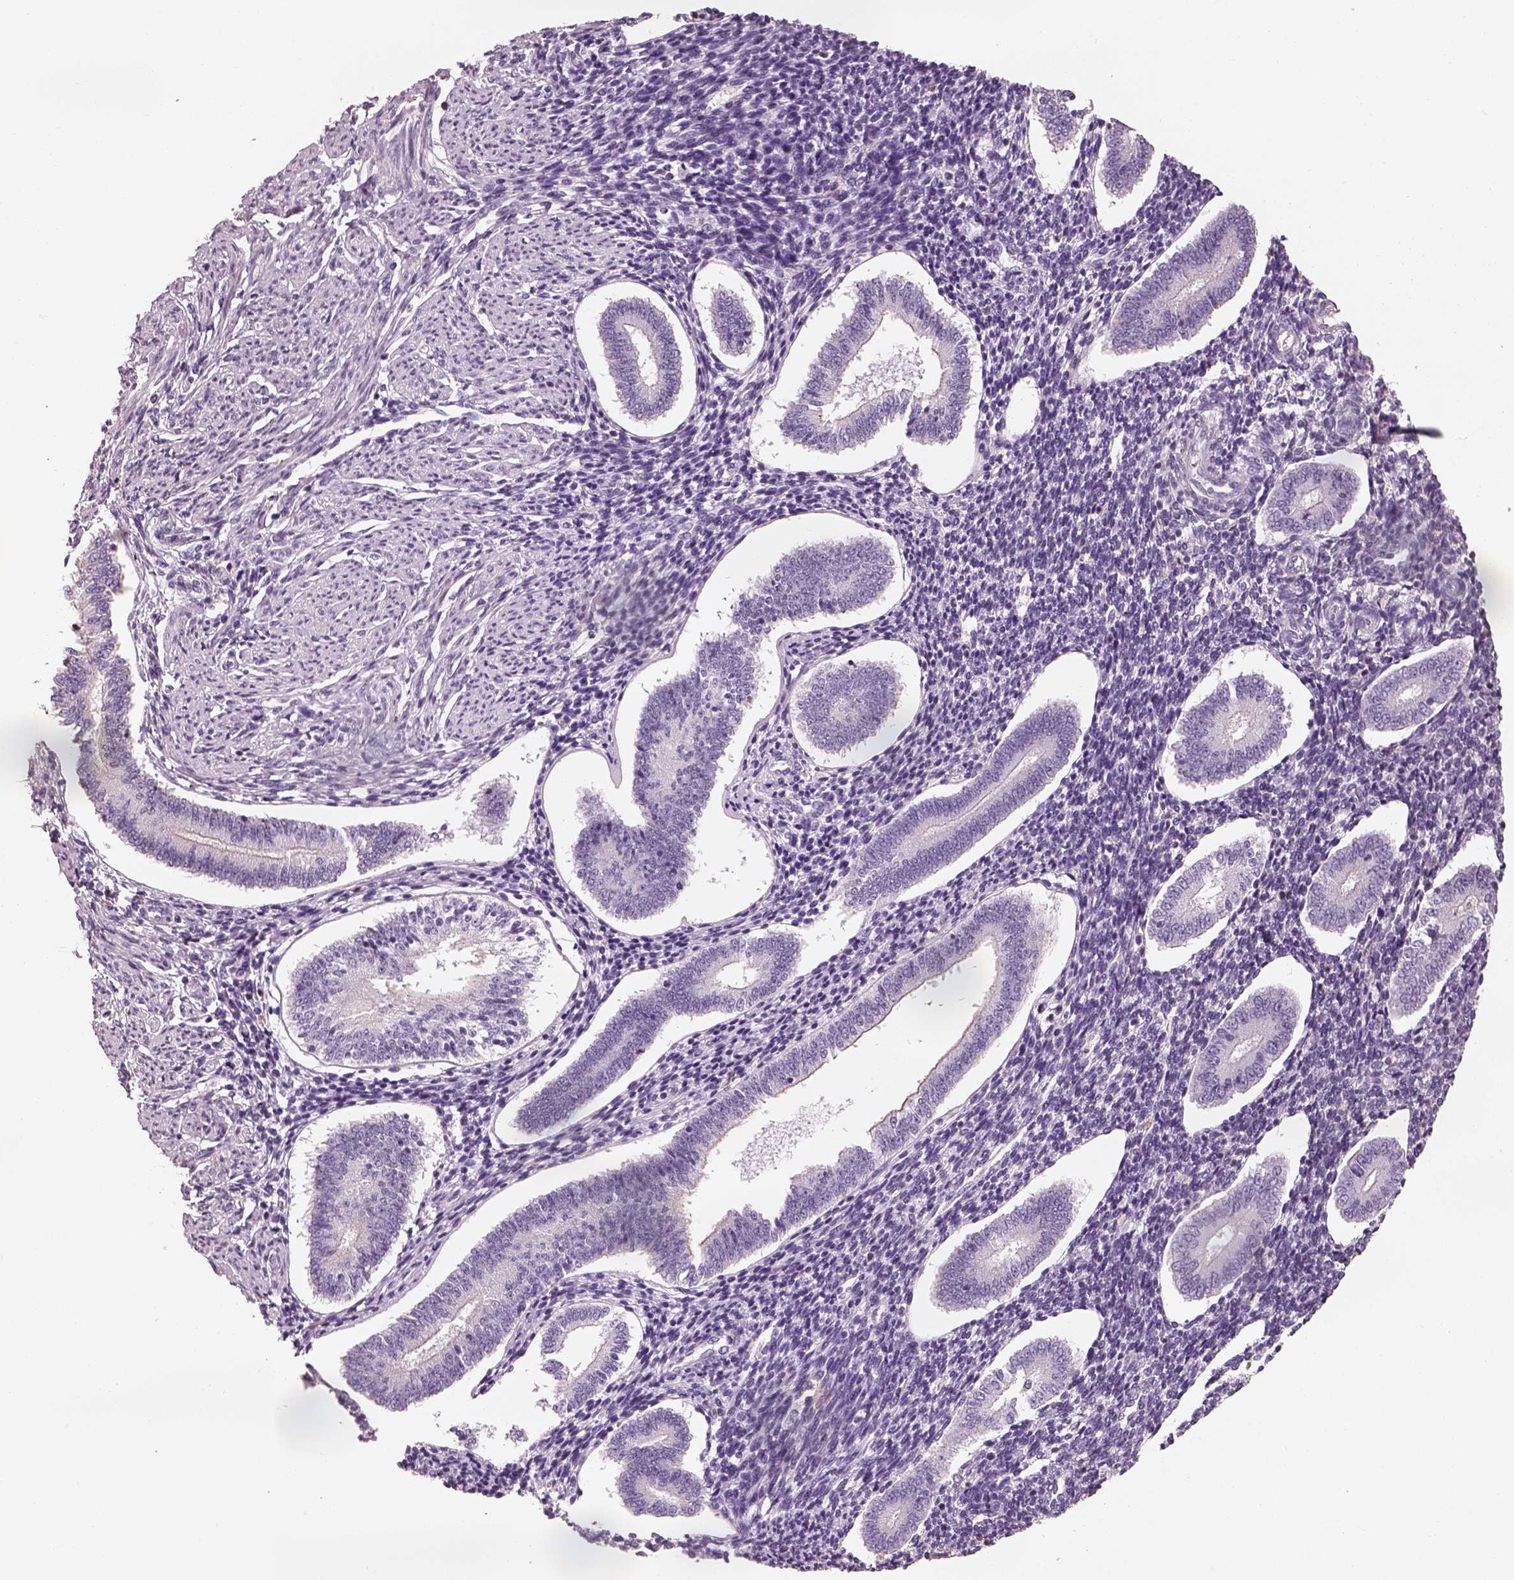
{"staining": {"intensity": "negative", "quantity": "none", "location": "none"}, "tissue": "endometrium", "cell_type": "Cells in endometrial stroma", "image_type": "normal", "snomed": [{"axis": "morphology", "description": "Normal tissue, NOS"}, {"axis": "topography", "description": "Endometrium"}], "caption": "The photomicrograph reveals no significant staining in cells in endometrial stroma of endometrium. Nuclei are stained in blue.", "gene": "OTUD6A", "patient": {"sex": "female", "age": 40}}